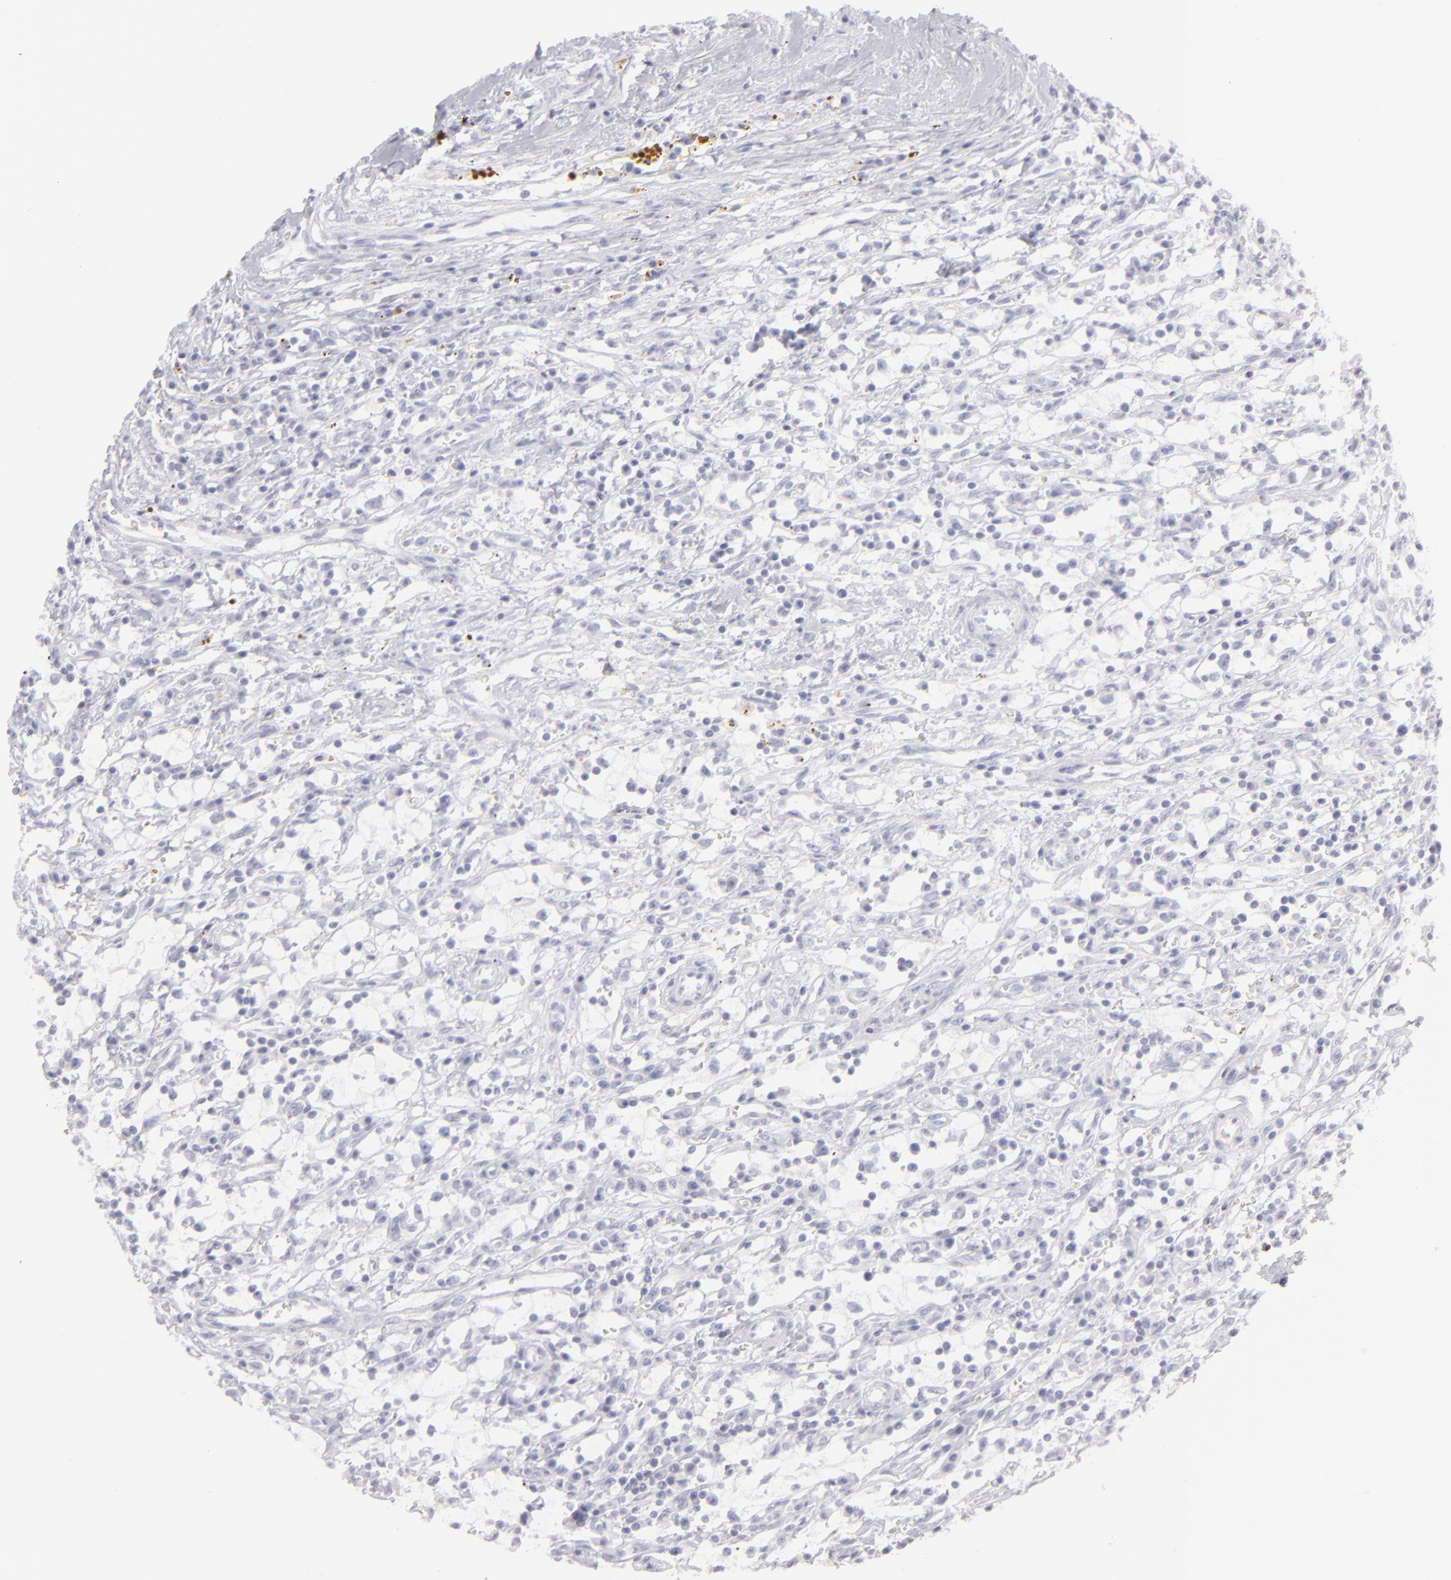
{"staining": {"intensity": "negative", "quantity": "none", "location": "none"}, "tissue": "renal cancer", "cell_type": "Tumor cells", "image_type": "cancer", "snomed": [{"axis": "morphology", "description": "Adenocarcinoma, NOS"}, {"axis": "topography", "description": "Kidney"}], "caption": "Protein analysis of renal adenocarcinoma exhibits no significant expression in tumor cells.", "gene": "FLG", "patient": {"sex": "male", "age": 82}}